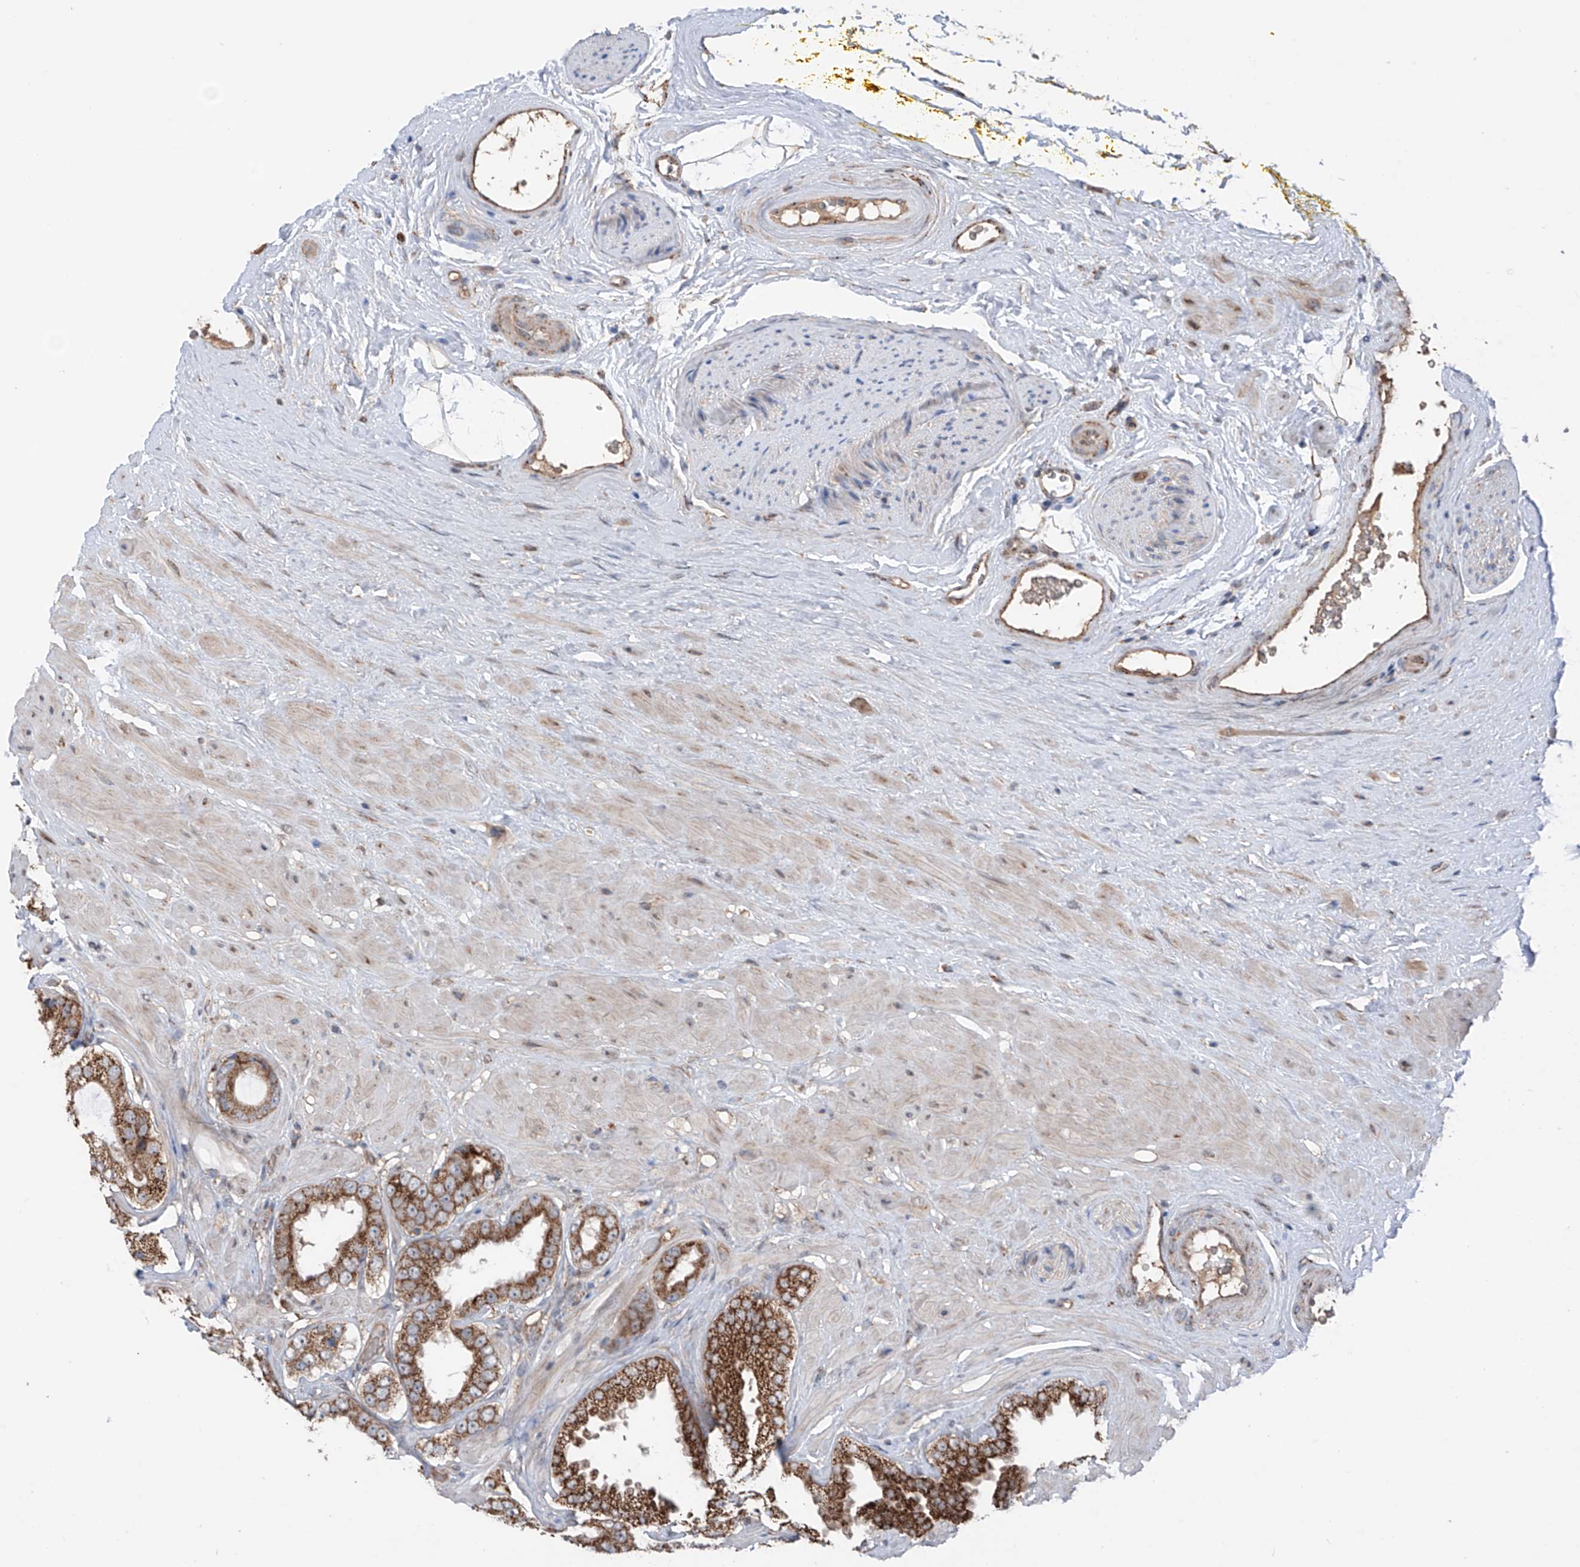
{"staining": {"intensity": "moderate", "quantity": ">75%", "location": "cytoplasmic/membranous"}, "tissue": "prostate cancer", "cell_type": "Tumor cells", "image_type": "cancer", "snomed": [{"axis": "morphology", "description": "Adenocarcinoma, High grade"}, {"axis": "topography", "description": "Prostate"}], "caption": "Prostate cancer (high-grade adenocarcinoma) tissue reveals moderate cytoplasmic/membranous staining in approximately >75% of tumor cells", "gene": "SAMD3", "patient": {"sex": "male", "age": 59}}